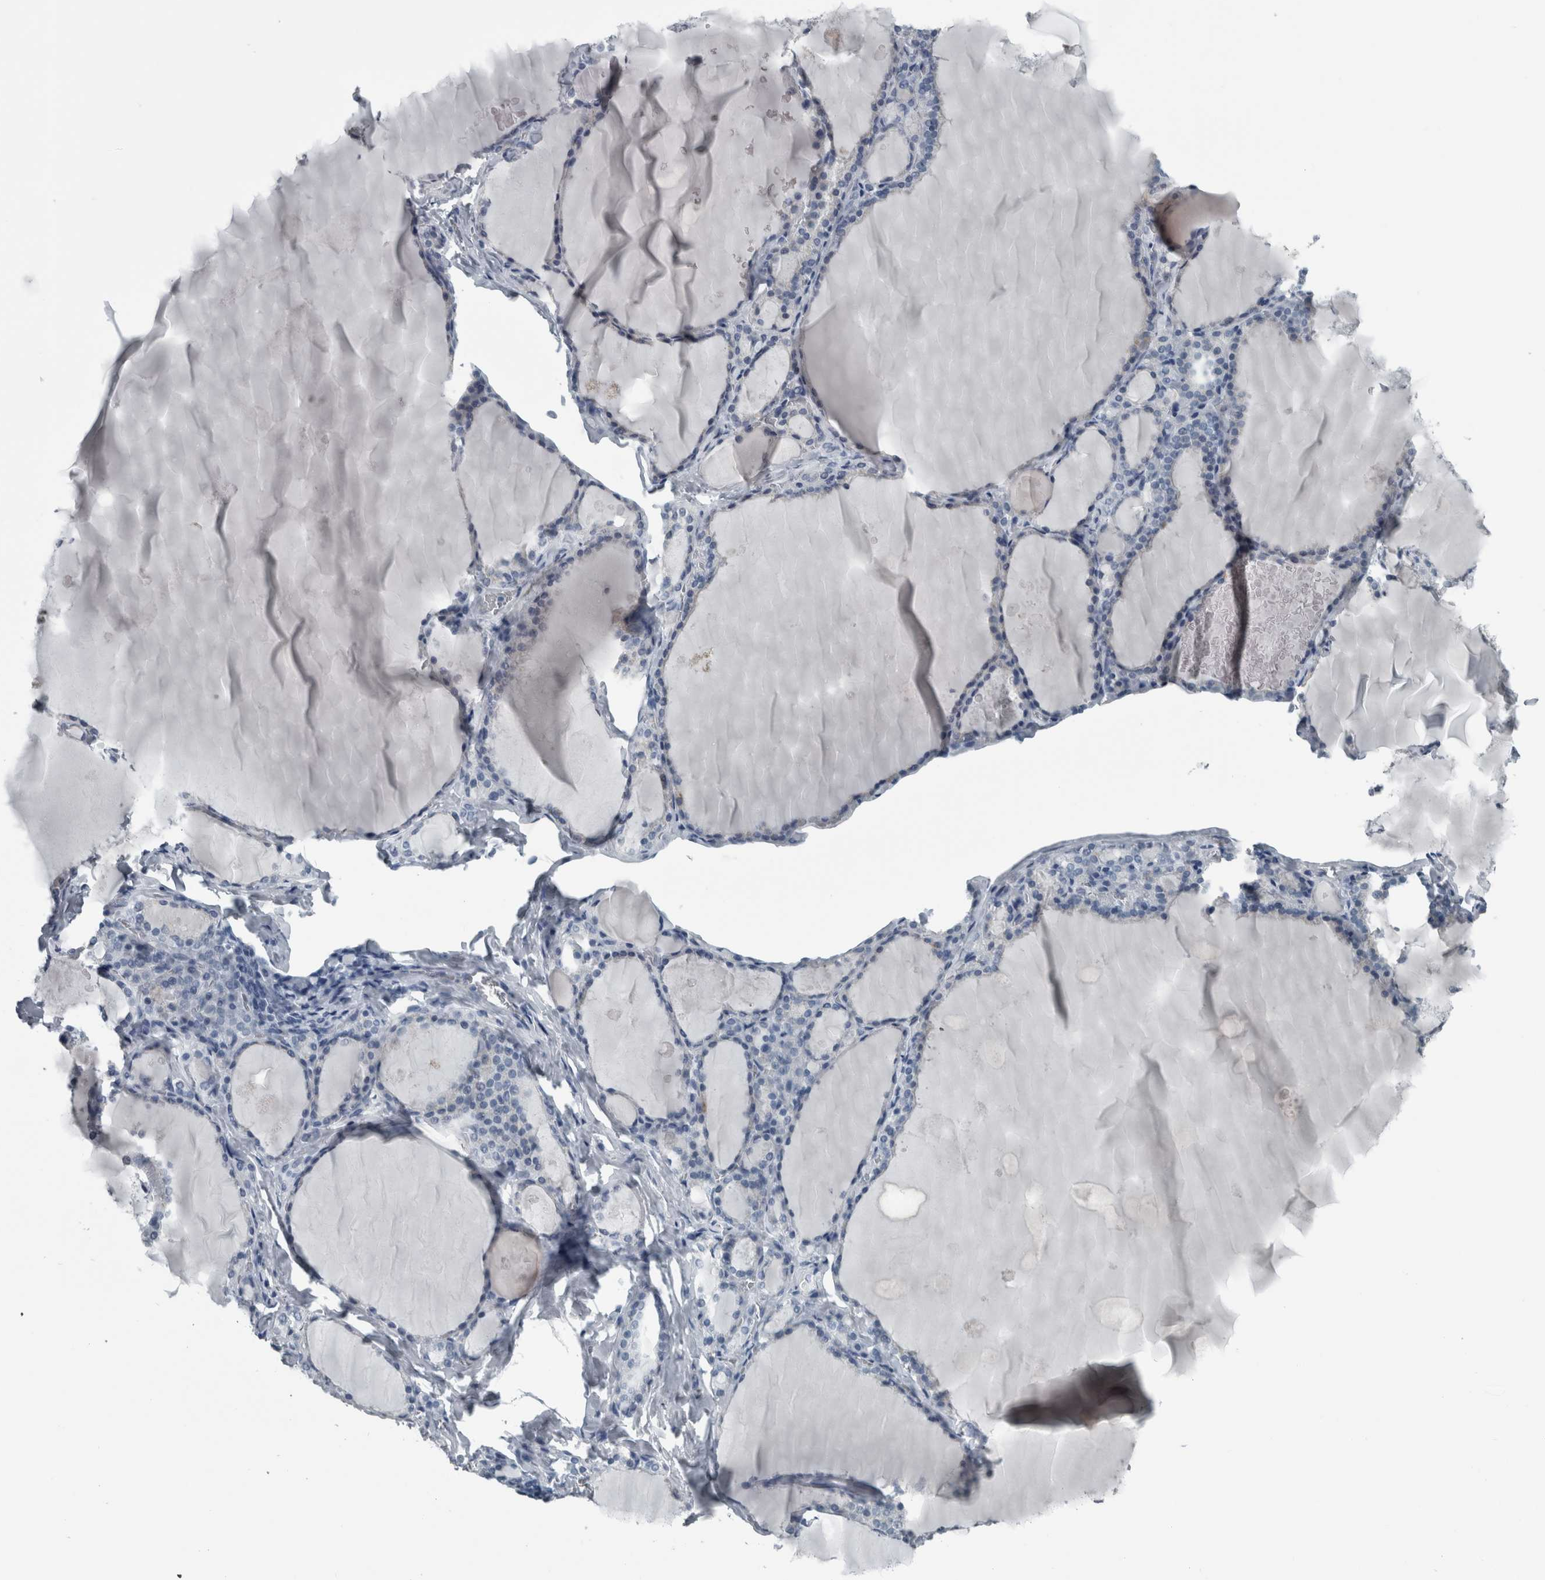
{"staining": {"intensity": "negative", "quantity": "none", "location": "none"}, "tissue": "thyroid gland", "cell_type": "Glandular cells", "image_type": "normal", "snomed": [{"axis": "morphology", "description": "Normal tissue, NOS"}, {"axis": "topography", "description": "Thyroid gland"}], "caption": "An IHC image of unremarkable thyroid gland is shown. There is no staining in glandular cells of thyroid gland.", "gene": "KRT20", "patient": {"sex": "male", "age": 56}}